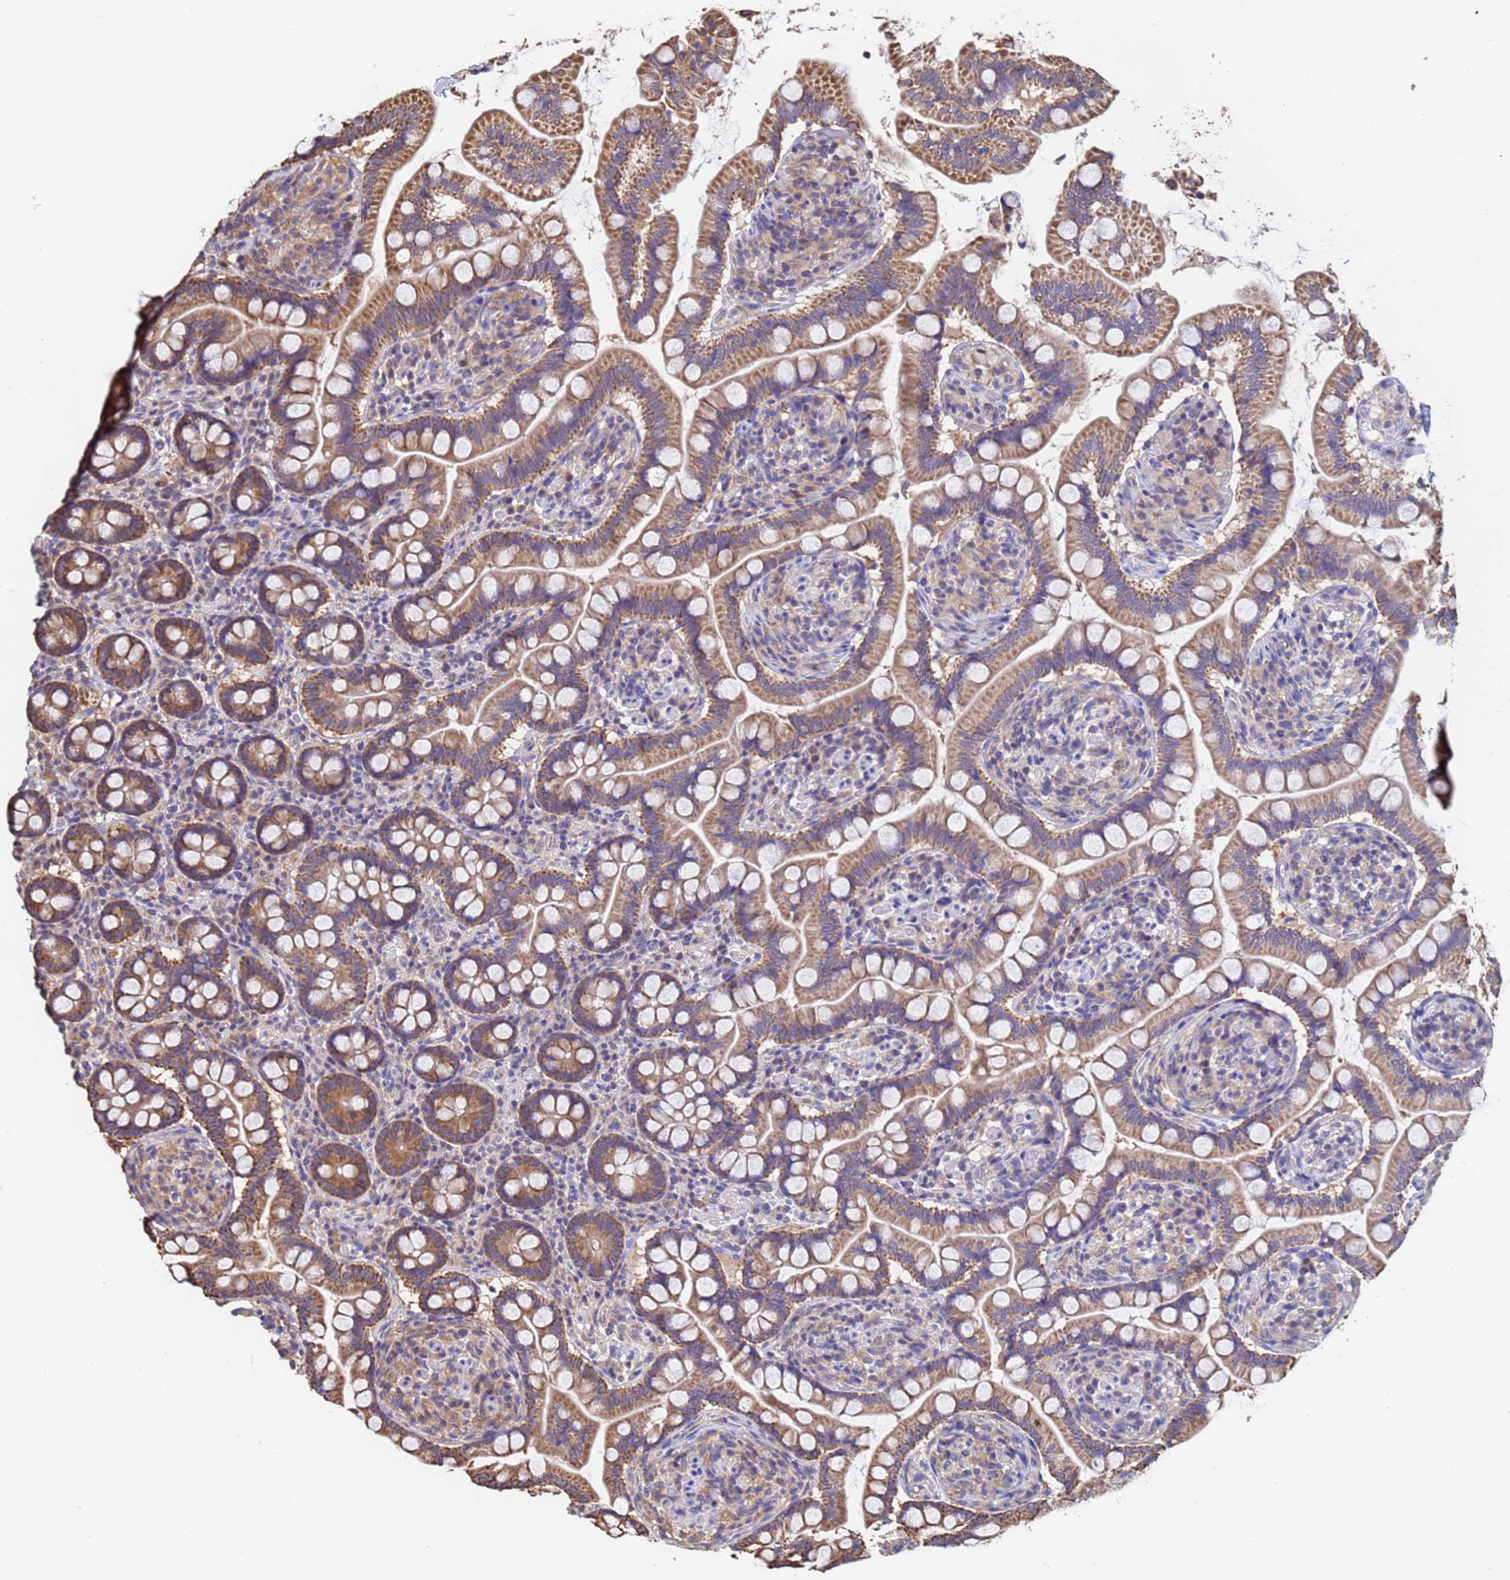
{"staining": {"intensity": "moderate", "quantity": ">75%", "location": "cytoplasmic/membranous"}, "tissue": "small intestine", "cell_type": "Glandular cells", "image_type": "normal", "snomed": [{"axis": "morphology", "description": "Normal tissue, NOS"}, {"axis": "topography", "description": "Small intestine"}], "caption": "IHC histopathology image of unremarkable small intestine stained for a protein (brown), which displays medium levels of moderate cytoplasmic/membranous expression in approximately >75% of glandular cells.", "gene": "FAM25A", "patient": {"sex": "female", "age": 64}}